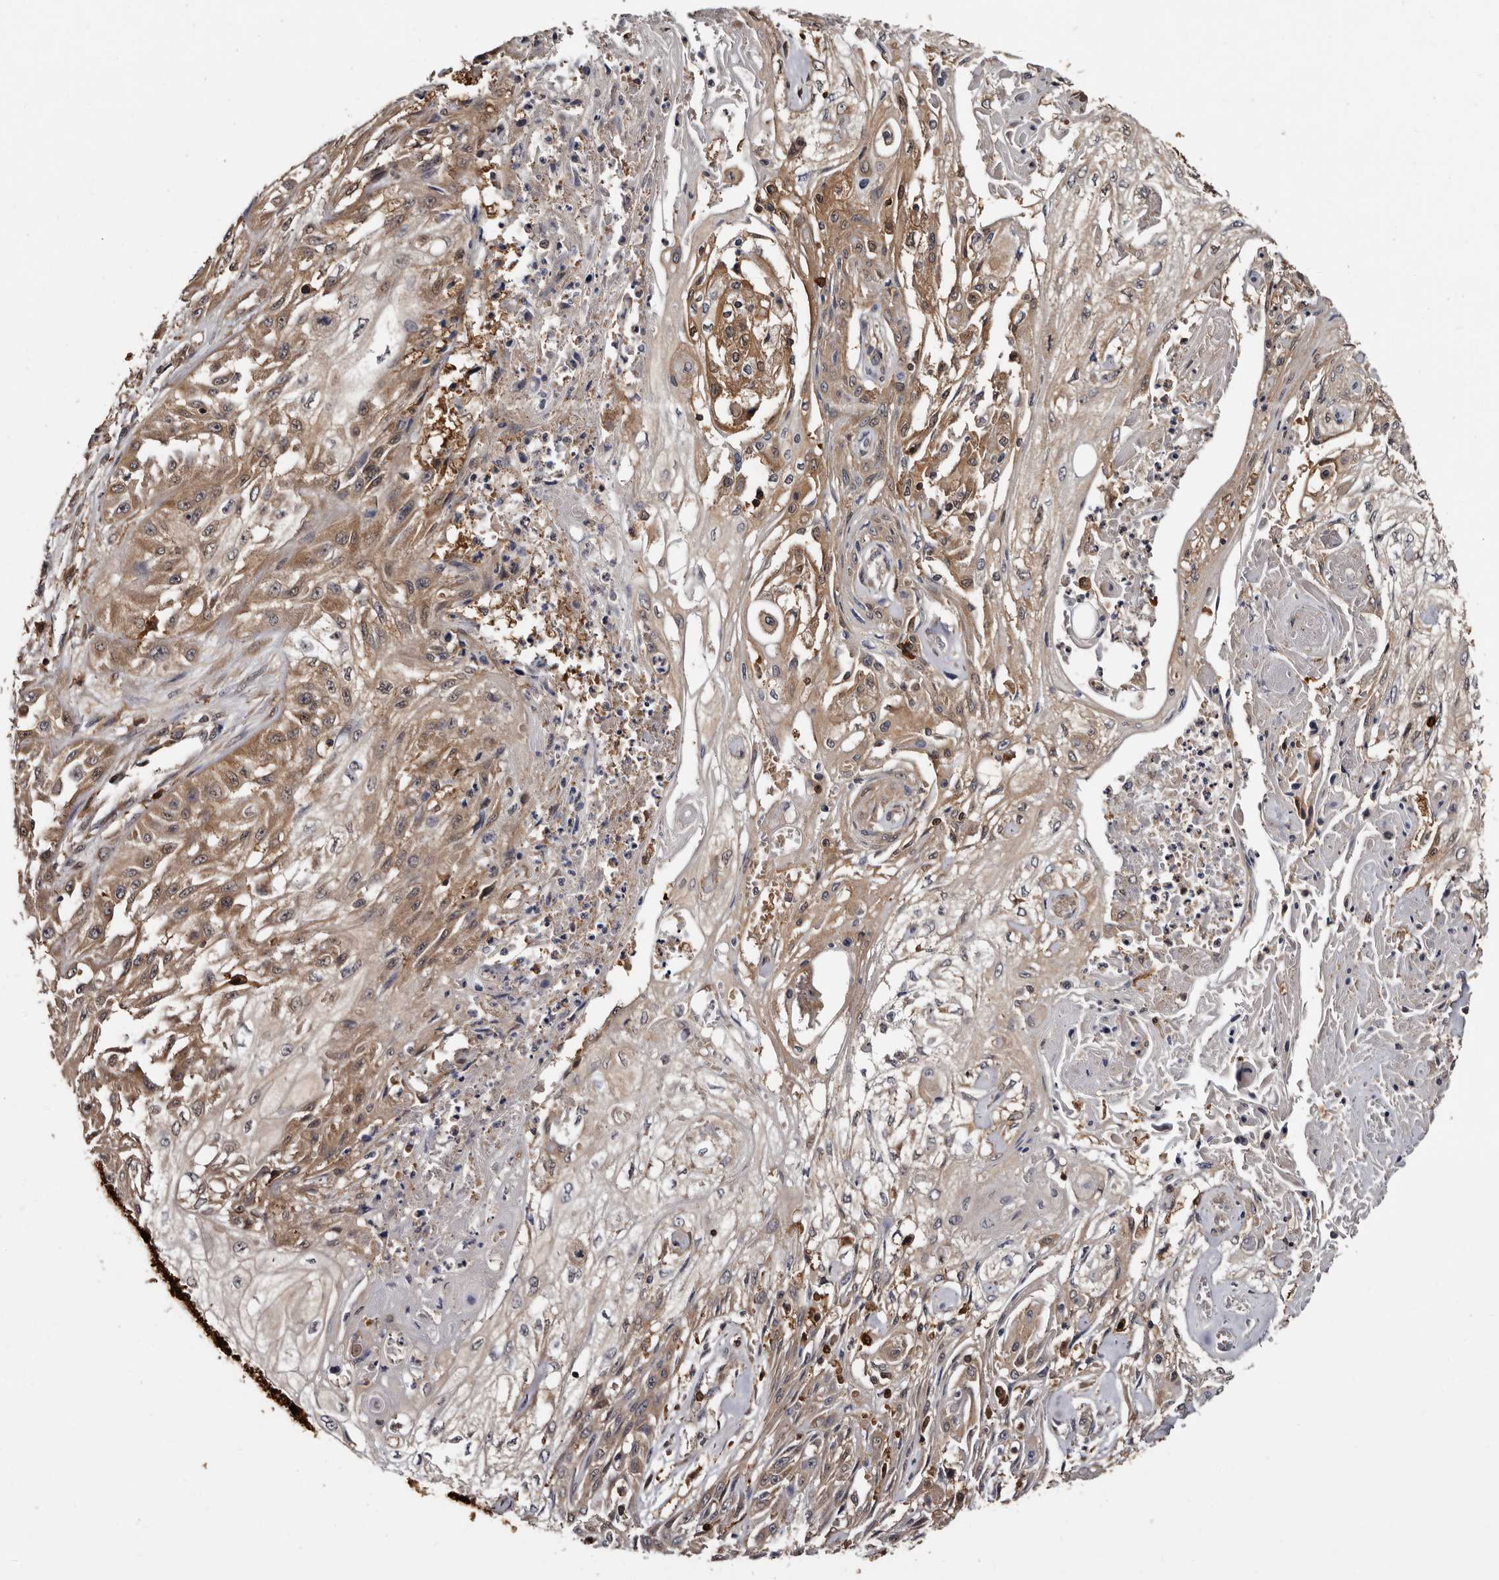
{"staining": {"intensity": "moderate", "quantity": "25%-75%", "location": "cytoplasmic/membranous"}, "tissue": "skin cancer", "cell_type": "Tumor cells", "image_type": "cancer", "snomed": [{"axis": "morphology", "description": "Squamous cell carcinoma, NOS"}, {"axis": "morphology", "description": "Squamous cell carcinoma, metastatic, NOS"}, {"axis": "topography", "description": "Skin"}, {"axis": "topography", "description": "Lymph node"}], "caption": "Protein expression analysis of human skin cancer reveals moderate cytoplasmic/membranous staining in approximately 25%-75% of tumor cells.", "gene": "DNPH1", "patient": {"sex": "male", "age": 75}}